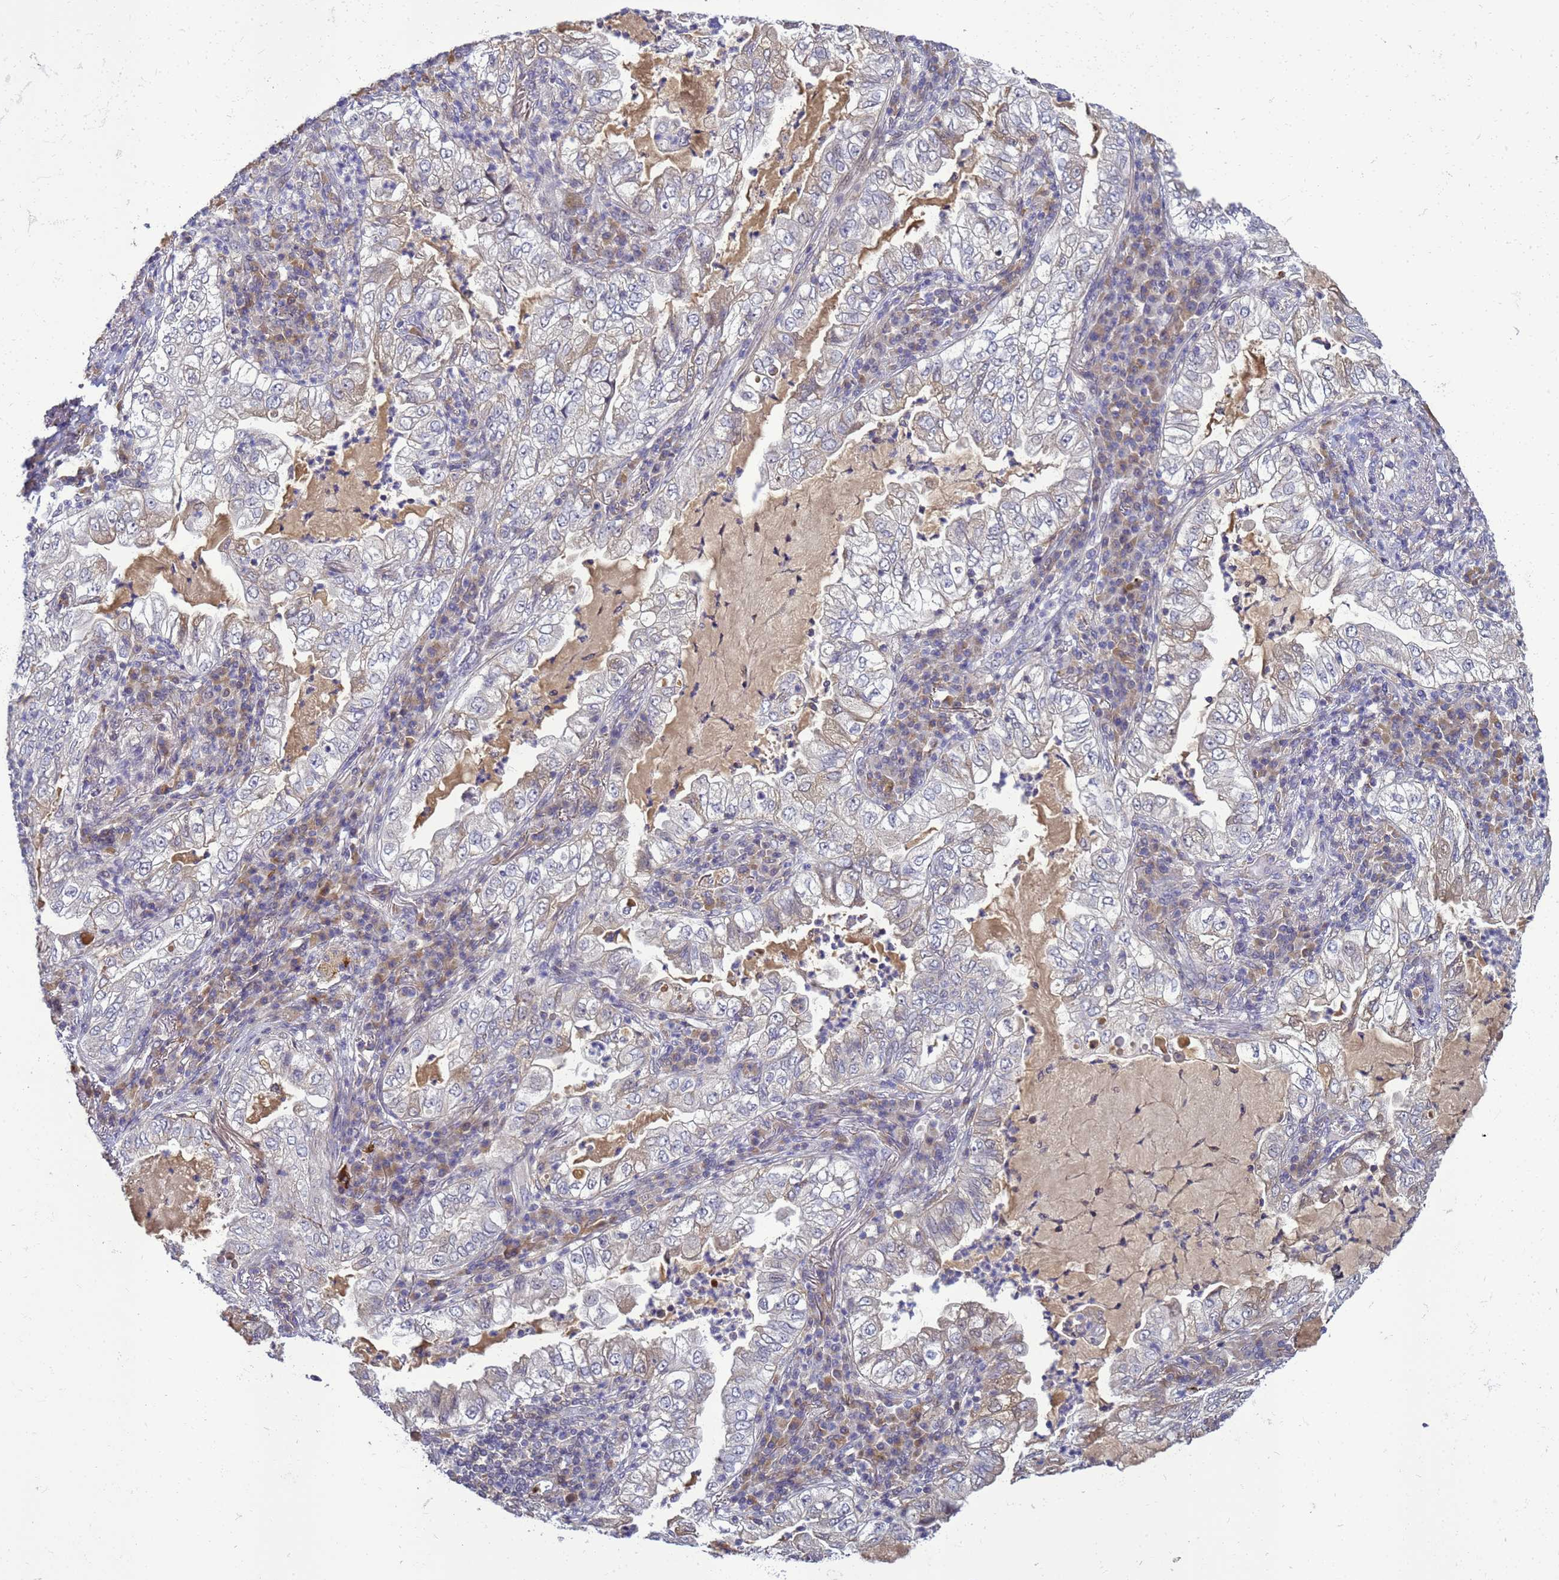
{"staining": {"intensity": "negative", "quantity": "none", "location": "none"}, "tissue": "lung cancer", "cell_type": "Tumor cells", "image_type": "cancer", "snomed": [{"axis": "morphology", "description": "Adenocarcinoma, NOS"}, {"axis": "topography", "description": "Lung"}], "caption": "Tumor cells are negative for brown protein staining in lung adenocarcinoma. Brightfield microscopy of immunohistochemistry (IHC) stained with DAB (3,3'-diaminobenzidine) (brown) and hematoxylin (blue), captured at high magnification.", "gene": "TMEM74B", "patient": {"sex": "female", "age": 73}}